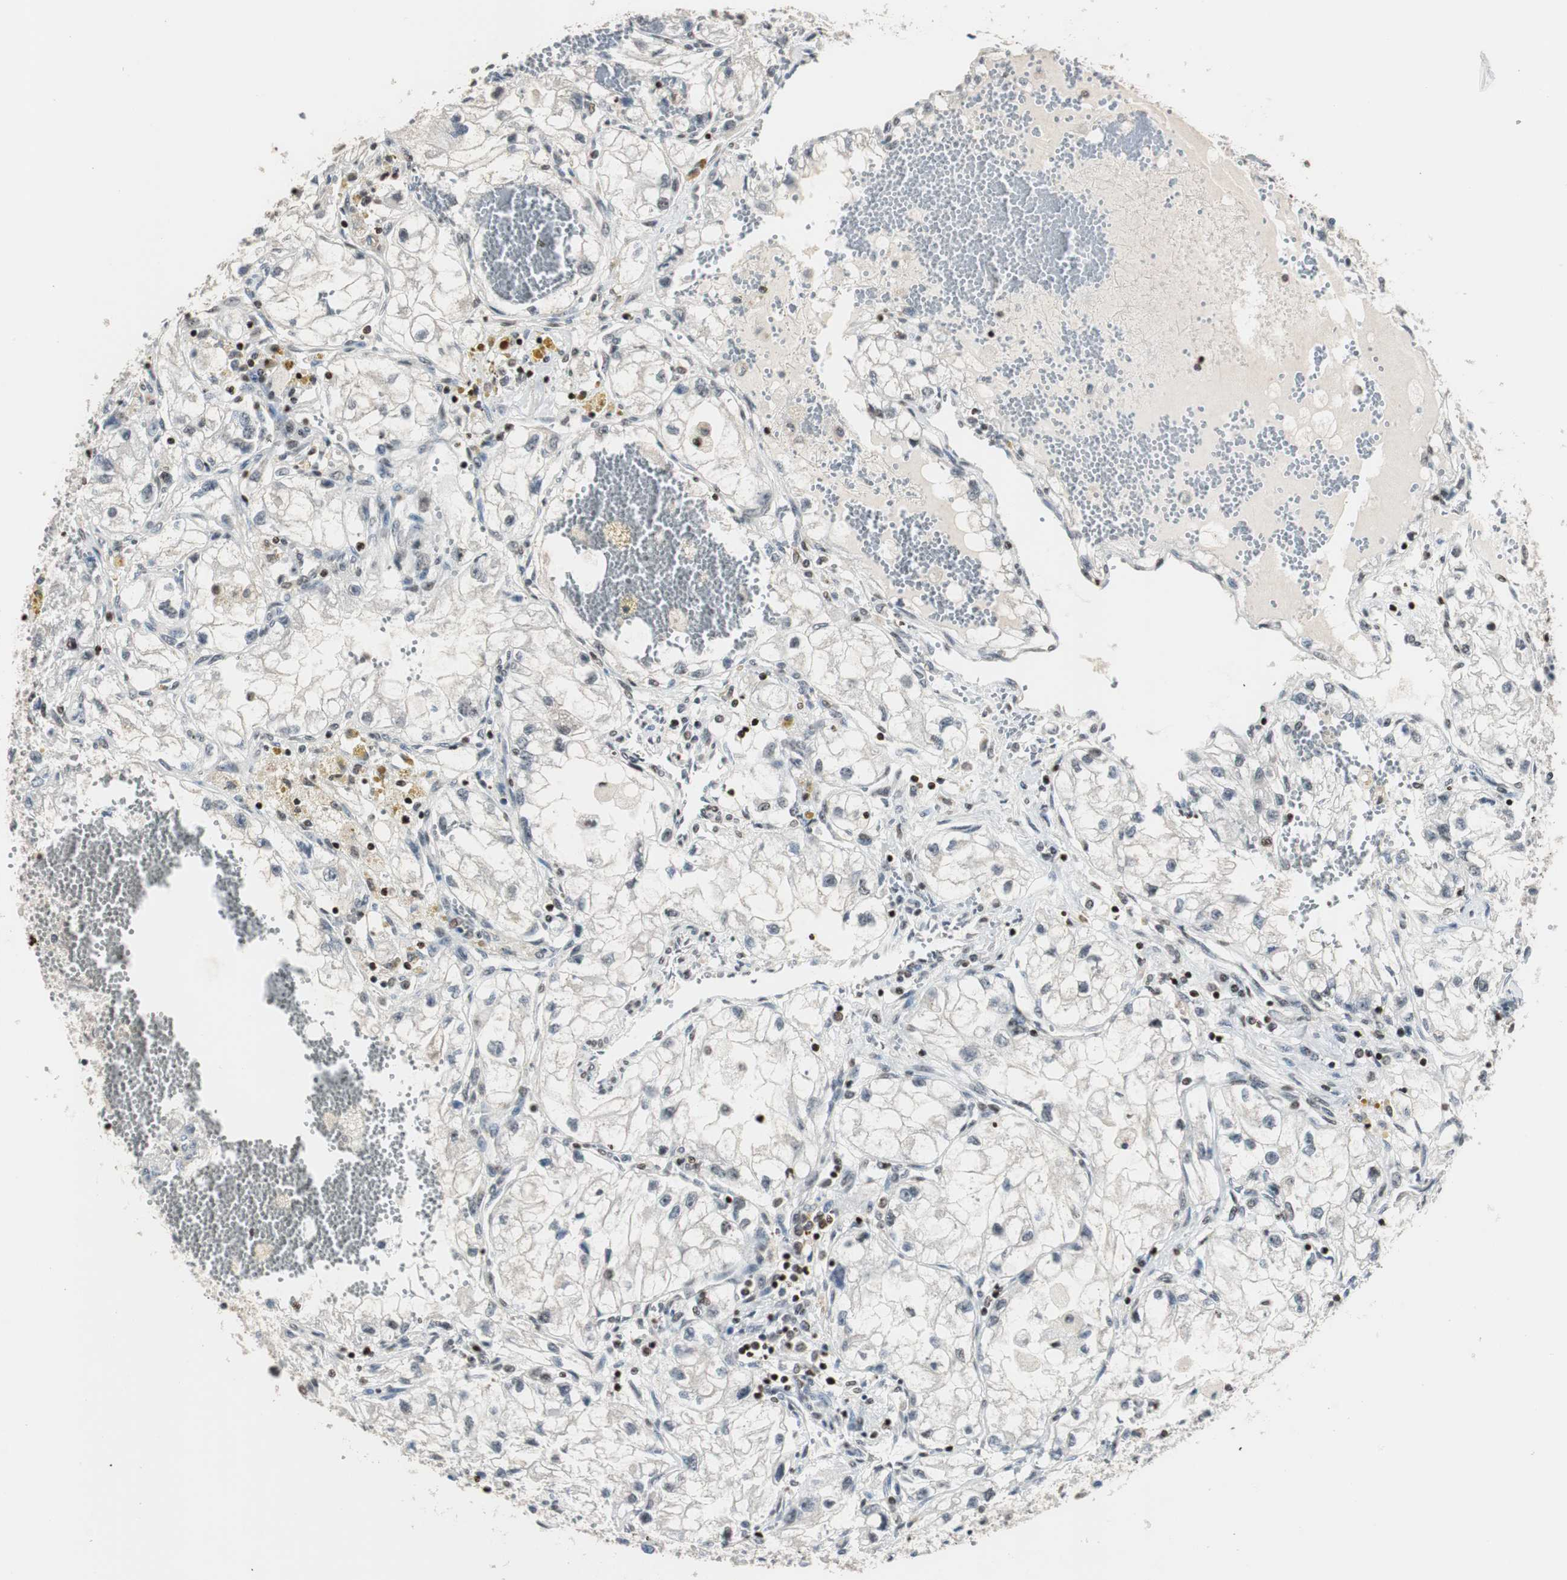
{"staining": {"intensity": "negative", "quantity": "none", "location": "none"}, "tissue": "renal cancer", "cell_type": "Tumor cells", "image_type": "cancer", "snomed": [{"axis": "morphology", "description": "Adenocarcinoma, NOS"}, {"axis": "topography", "description": "Kidney"}], "caption": "Immunohistochemical staining of human renal cancer shows no significant positivity in tumor cells. (Stains: DAB immunohistochemistry (IHC) with hematoxylin counter stain, Microscopy: brightfield microscopy at high magnification).", "gene": "PAXIP1", "patient": {"sex": "female", "age": 70}}